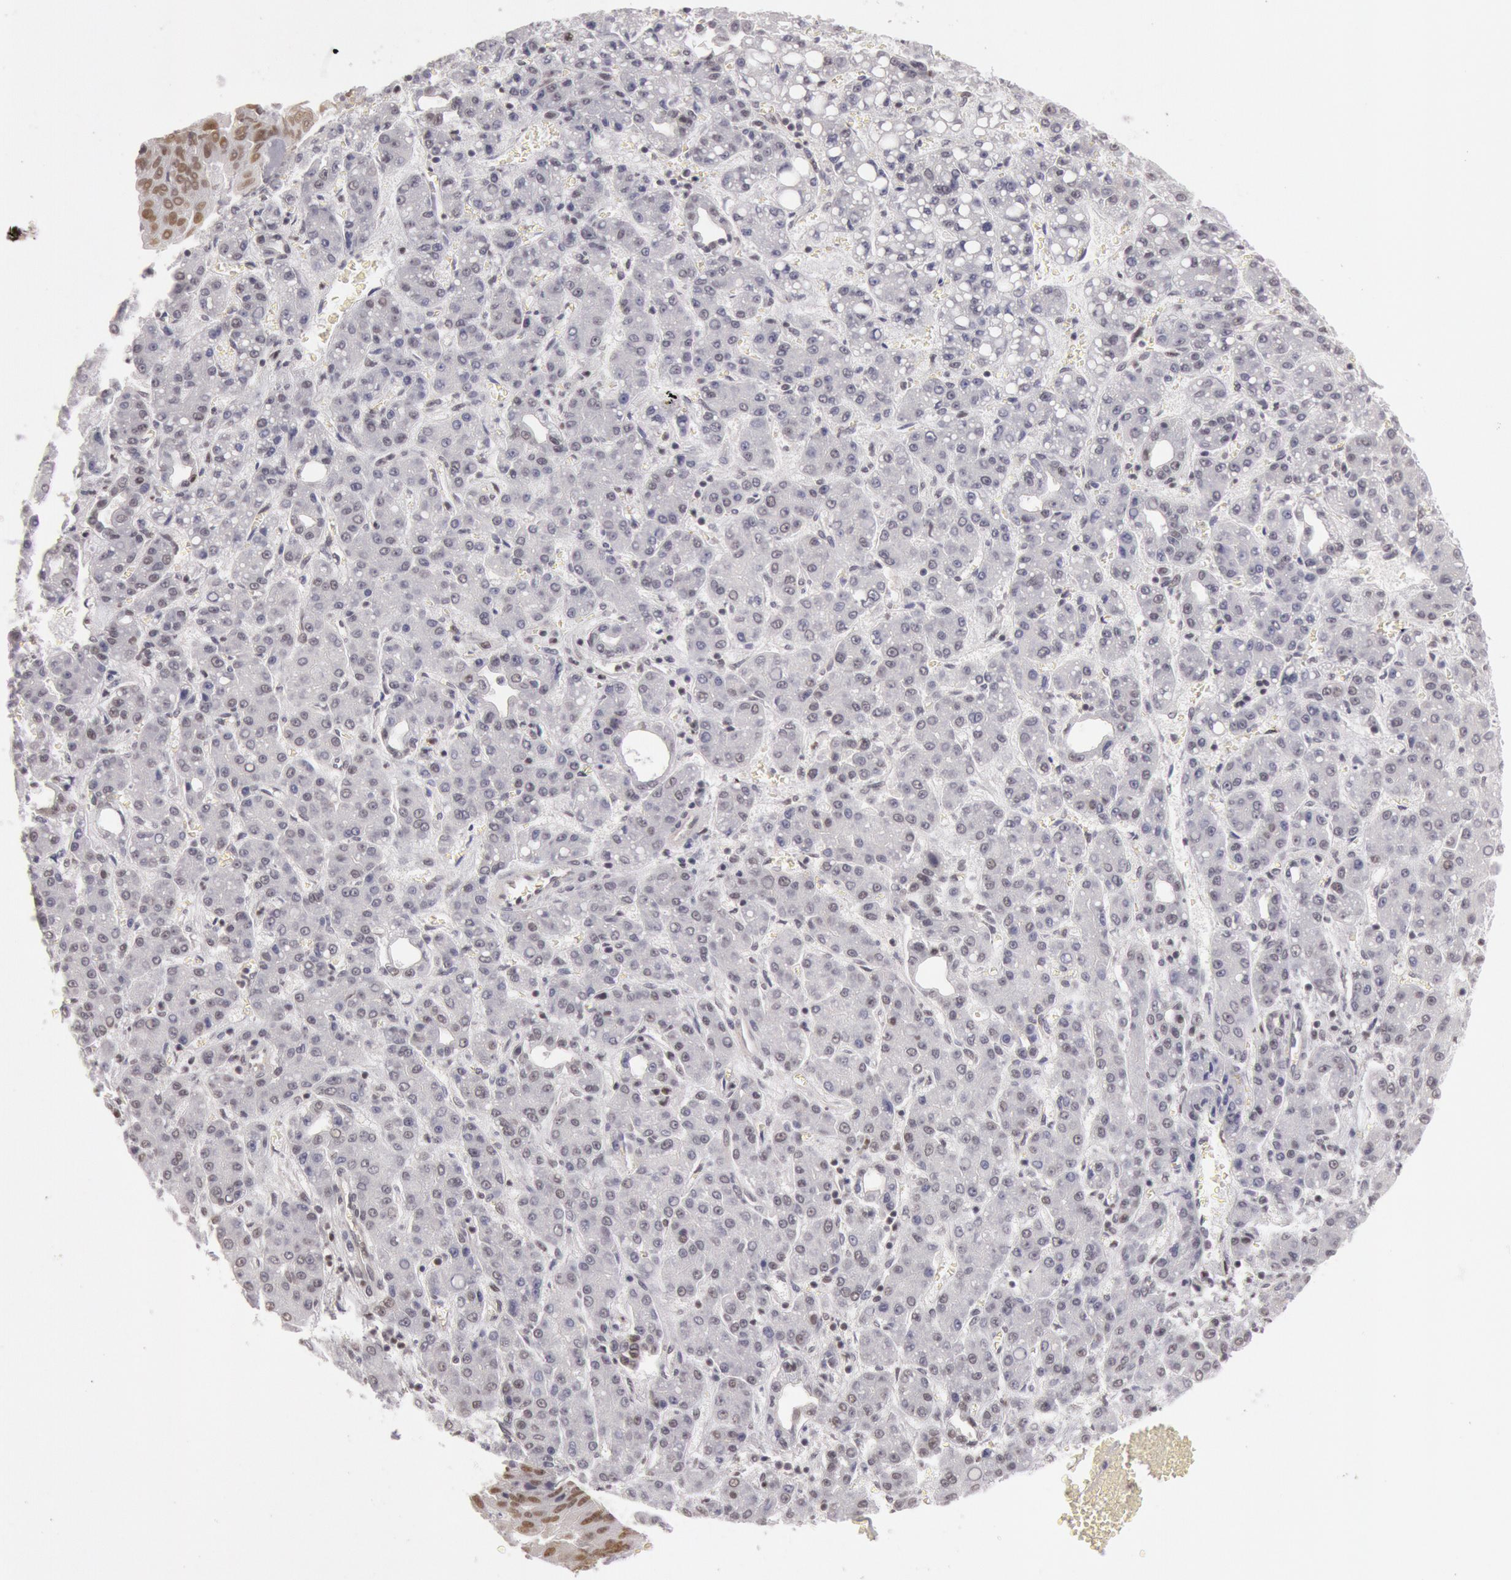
{"staining": {"intensity": "weak", "quantity": "<25%", "location": "nuclear"}, "tissue": "liver cancer", "cell_type": "Tumor cells", "image_type": "cancer", "snomed": [{"axis": "morphology", "description": "Carcinoma, Hepatocellular, NOS"}, {"axis": "topography", "description": "Liver"}], "caption": "Immunohistochemistry (IHC) histopathology image of neoplastic tissue: human liver cancer stained with DAB (3,3'-diaminobenzidine) exhibits no significant protein positivity in tumor cells.", "gene": "ESS2", "patient": {"sex": "male", "age": 69}}